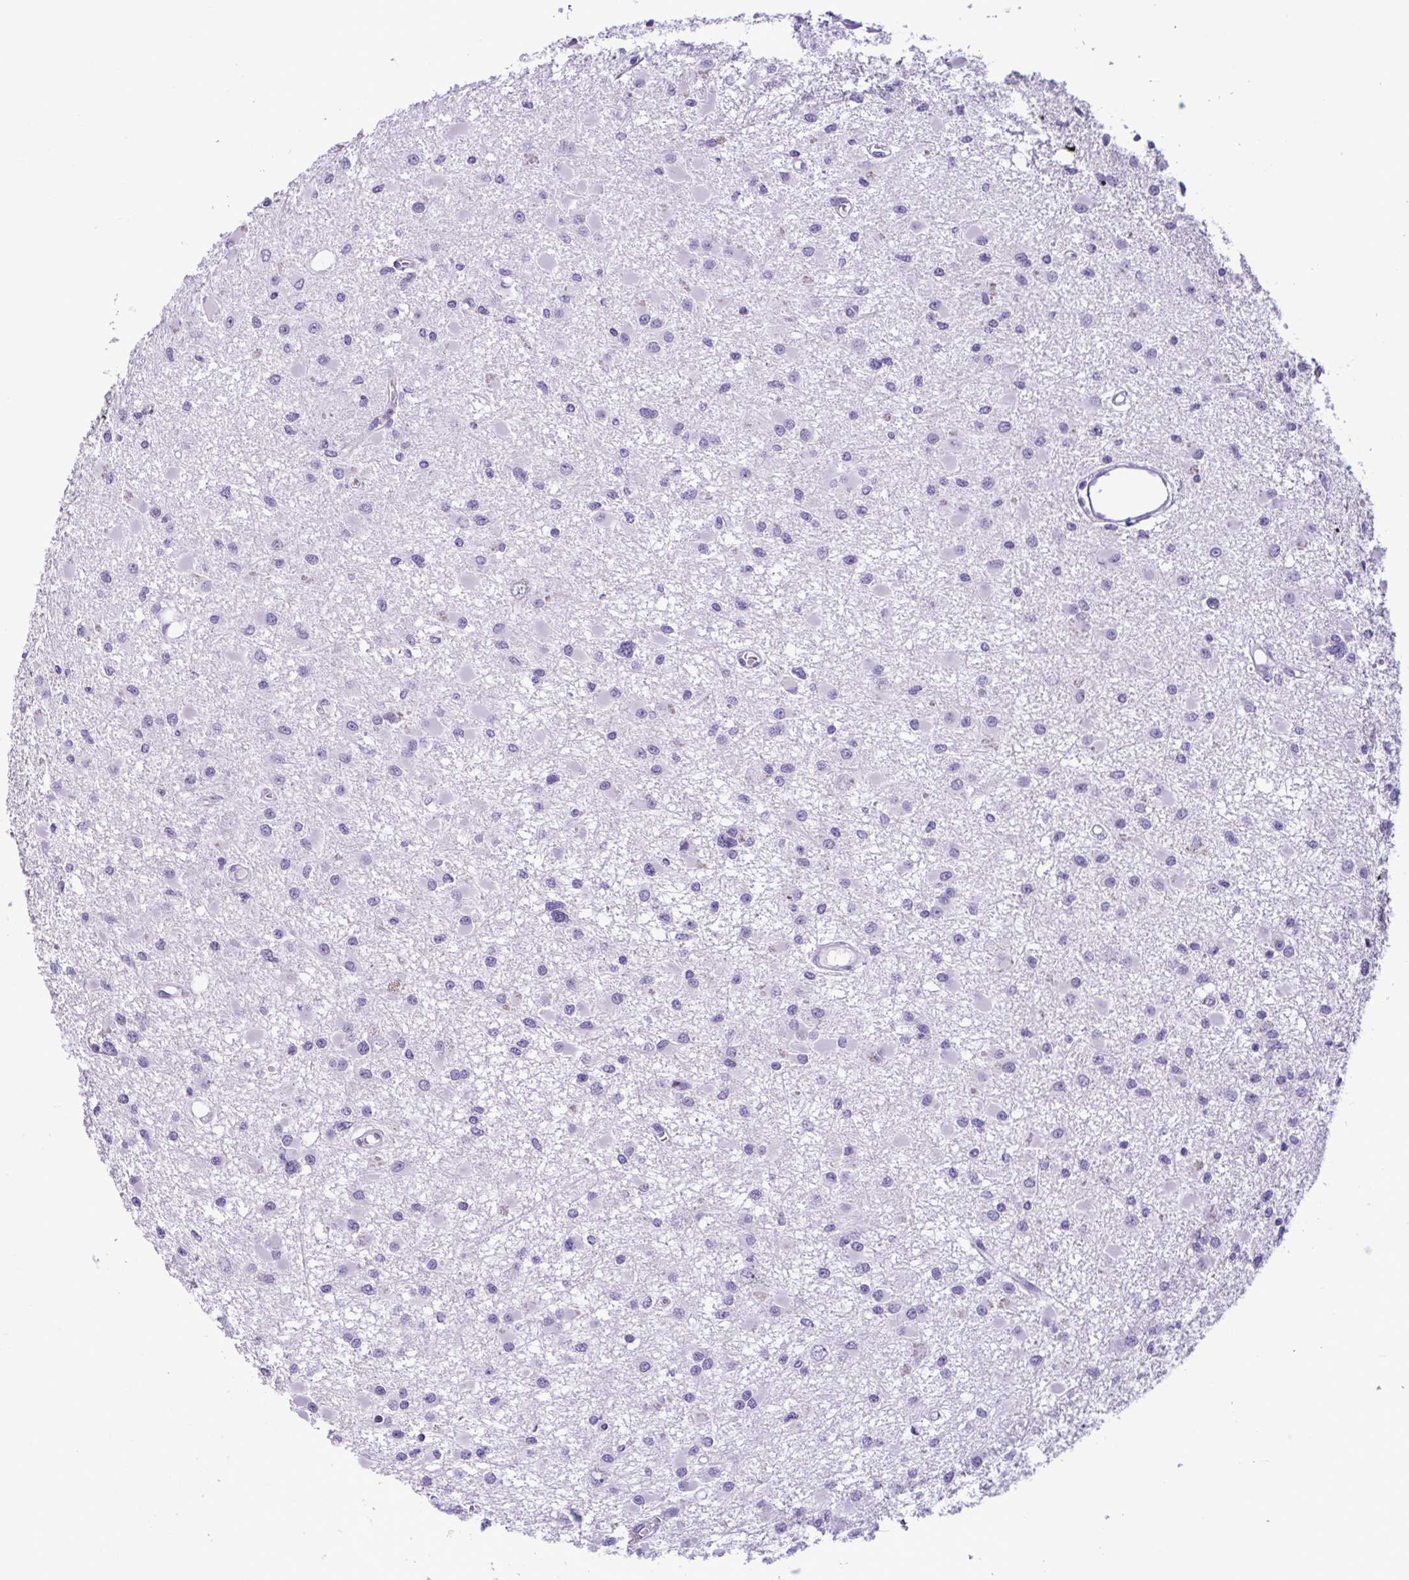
{"staining": {"intensity": "negative", "quantity": "none", "location": "none"}, "tissue": "glioma", "cell_type": "Tumor cells", "image_type": "cancer", "snomed": [{"axis": "morphology", "description": "Glioma, malignant, High grade"}, {"axis": "topography", "description": "Brain"}], "caption": "Histopathology image shows no protein expression in tumor cells of glioma tissue.", "gene": "WNT9B", "patient": {"sex": "male", "age": 54}}